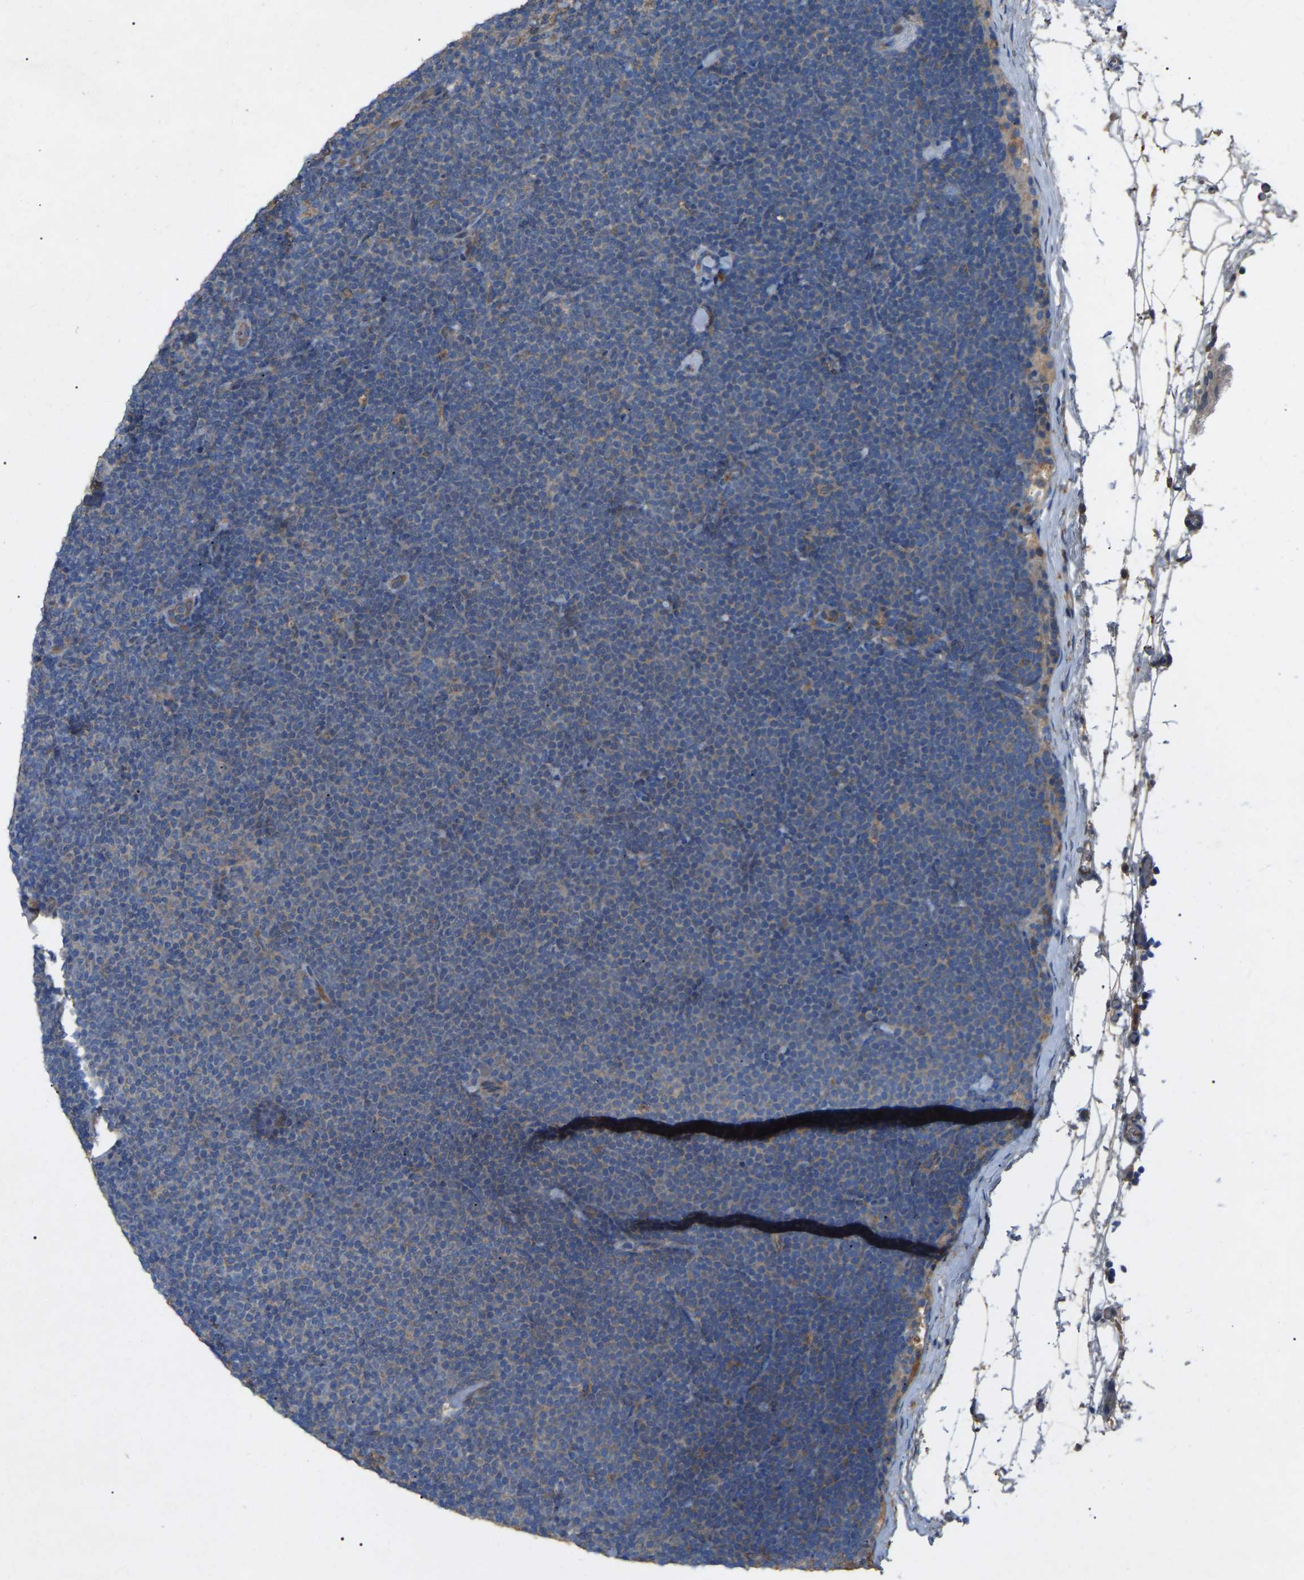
{"staining": {"intensity": "moderate", "quantity": "<25%", "location": "cytoplasmic/membranous"}, "tissue": "lymphoma", "cell_type": "Tumor cells", "image_type": "cancer", "snomed": [{"axis": "morphology", "description": "Malignant lymphoma, non-Hodgkin's type, Low grade"}, {"axis": "topography", "description": "Lymph node"}], "caption": "IHC (DAB) staining of human malignant lymphoma, non-Hodgkin's type (low-grade) shows moderate cytoplasmic/membranous protein positivity in approximately <25% of tumor cells.", "gene": "AIMP1", "patient": {"sex": "female", "age": 53}}